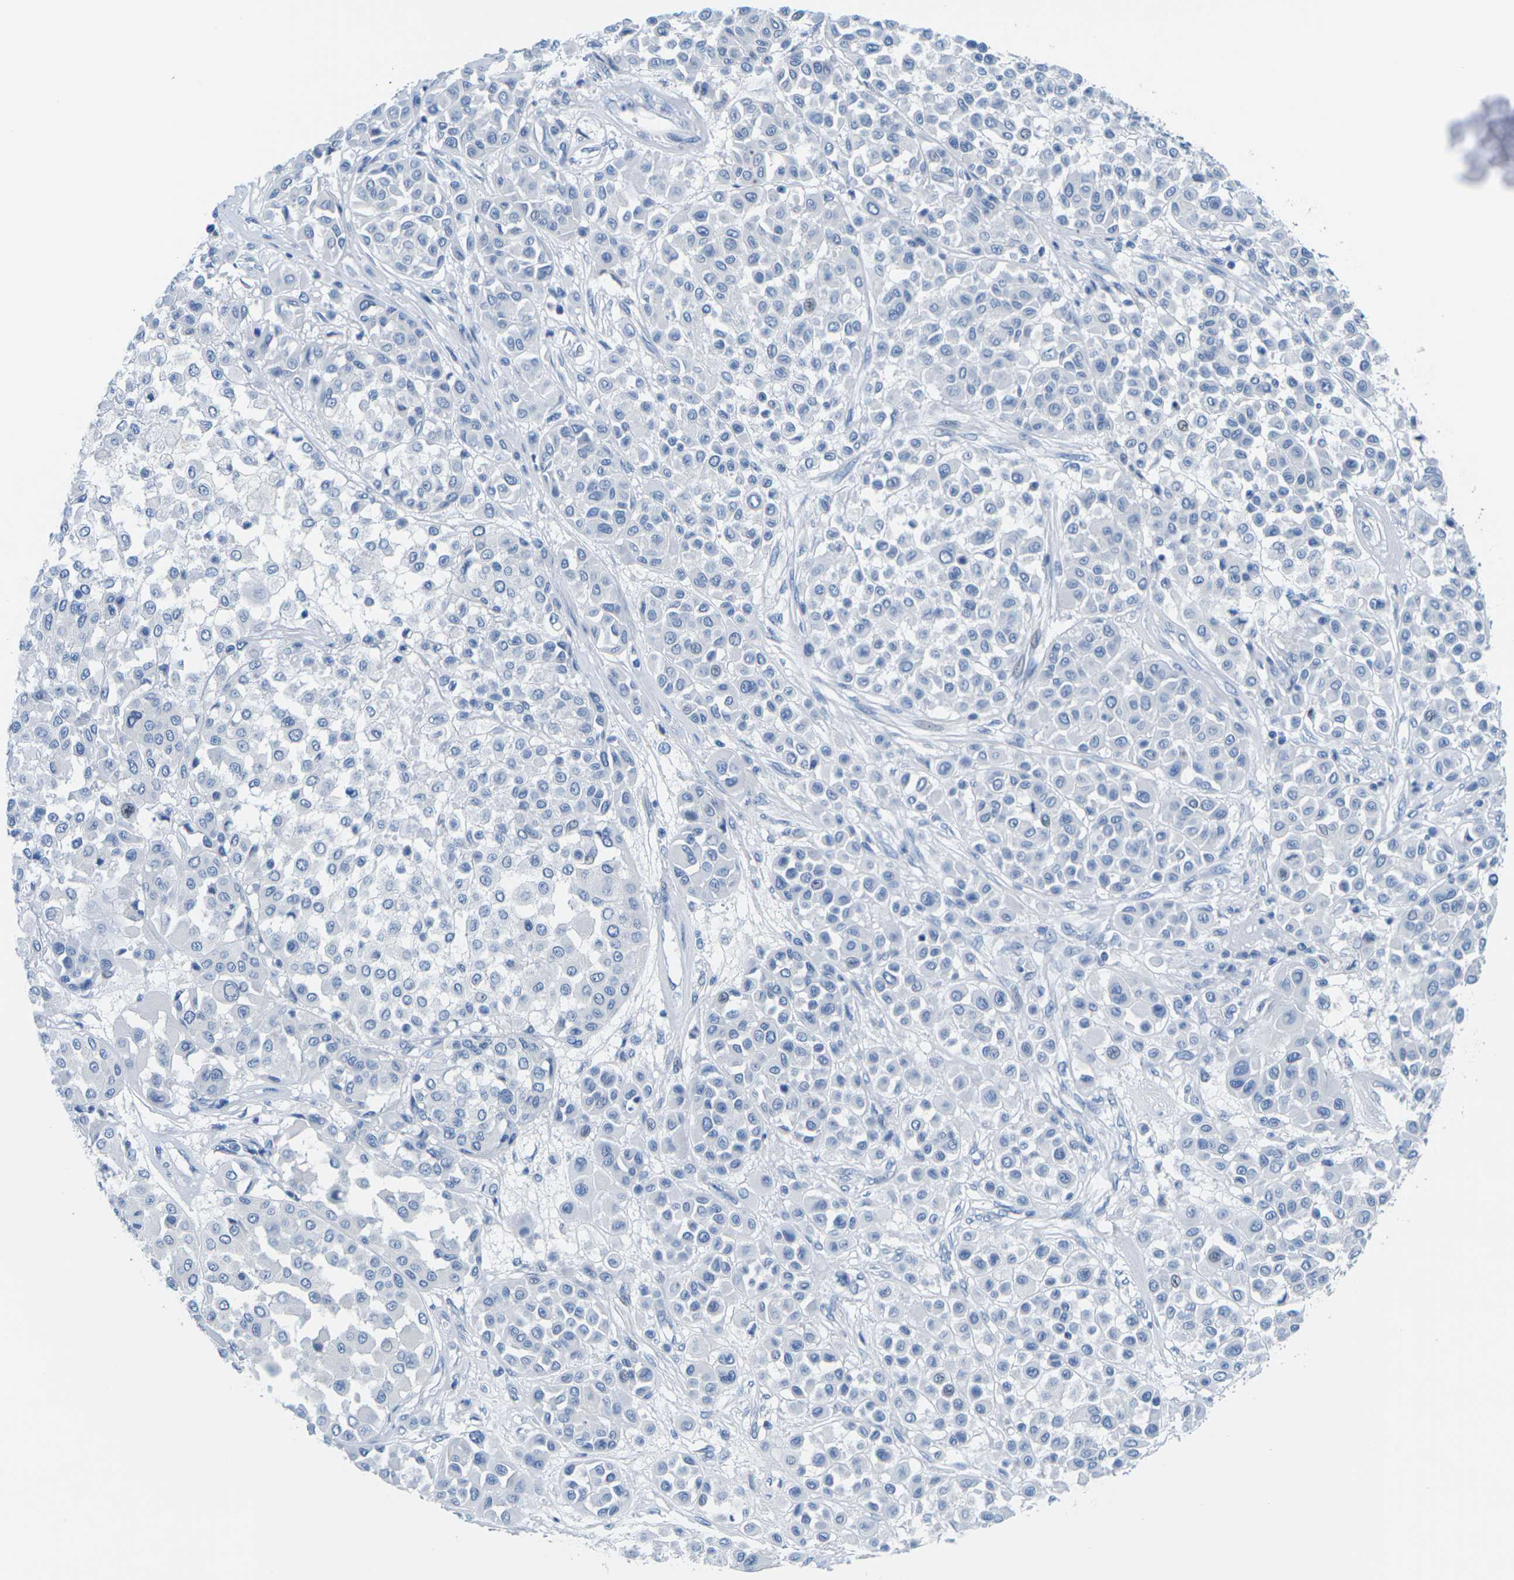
{"staining": {"intensity": "negative", "quantity": "none", "location": "none"}, "tissue": "melanoma", "cell_type": "Tumor cells", "image_type": "cancer", "snomed": [{"axis": "morphology", "description": "Malignant melanoma, Metastatic site"}, {"axis": "topography", "description": "Soft tissue"}], "caption": "The image reveals no staining of tumor cells in melanoma.", "gene": "SLC12A1", "patient": {"sex": "male", "age": 41}}